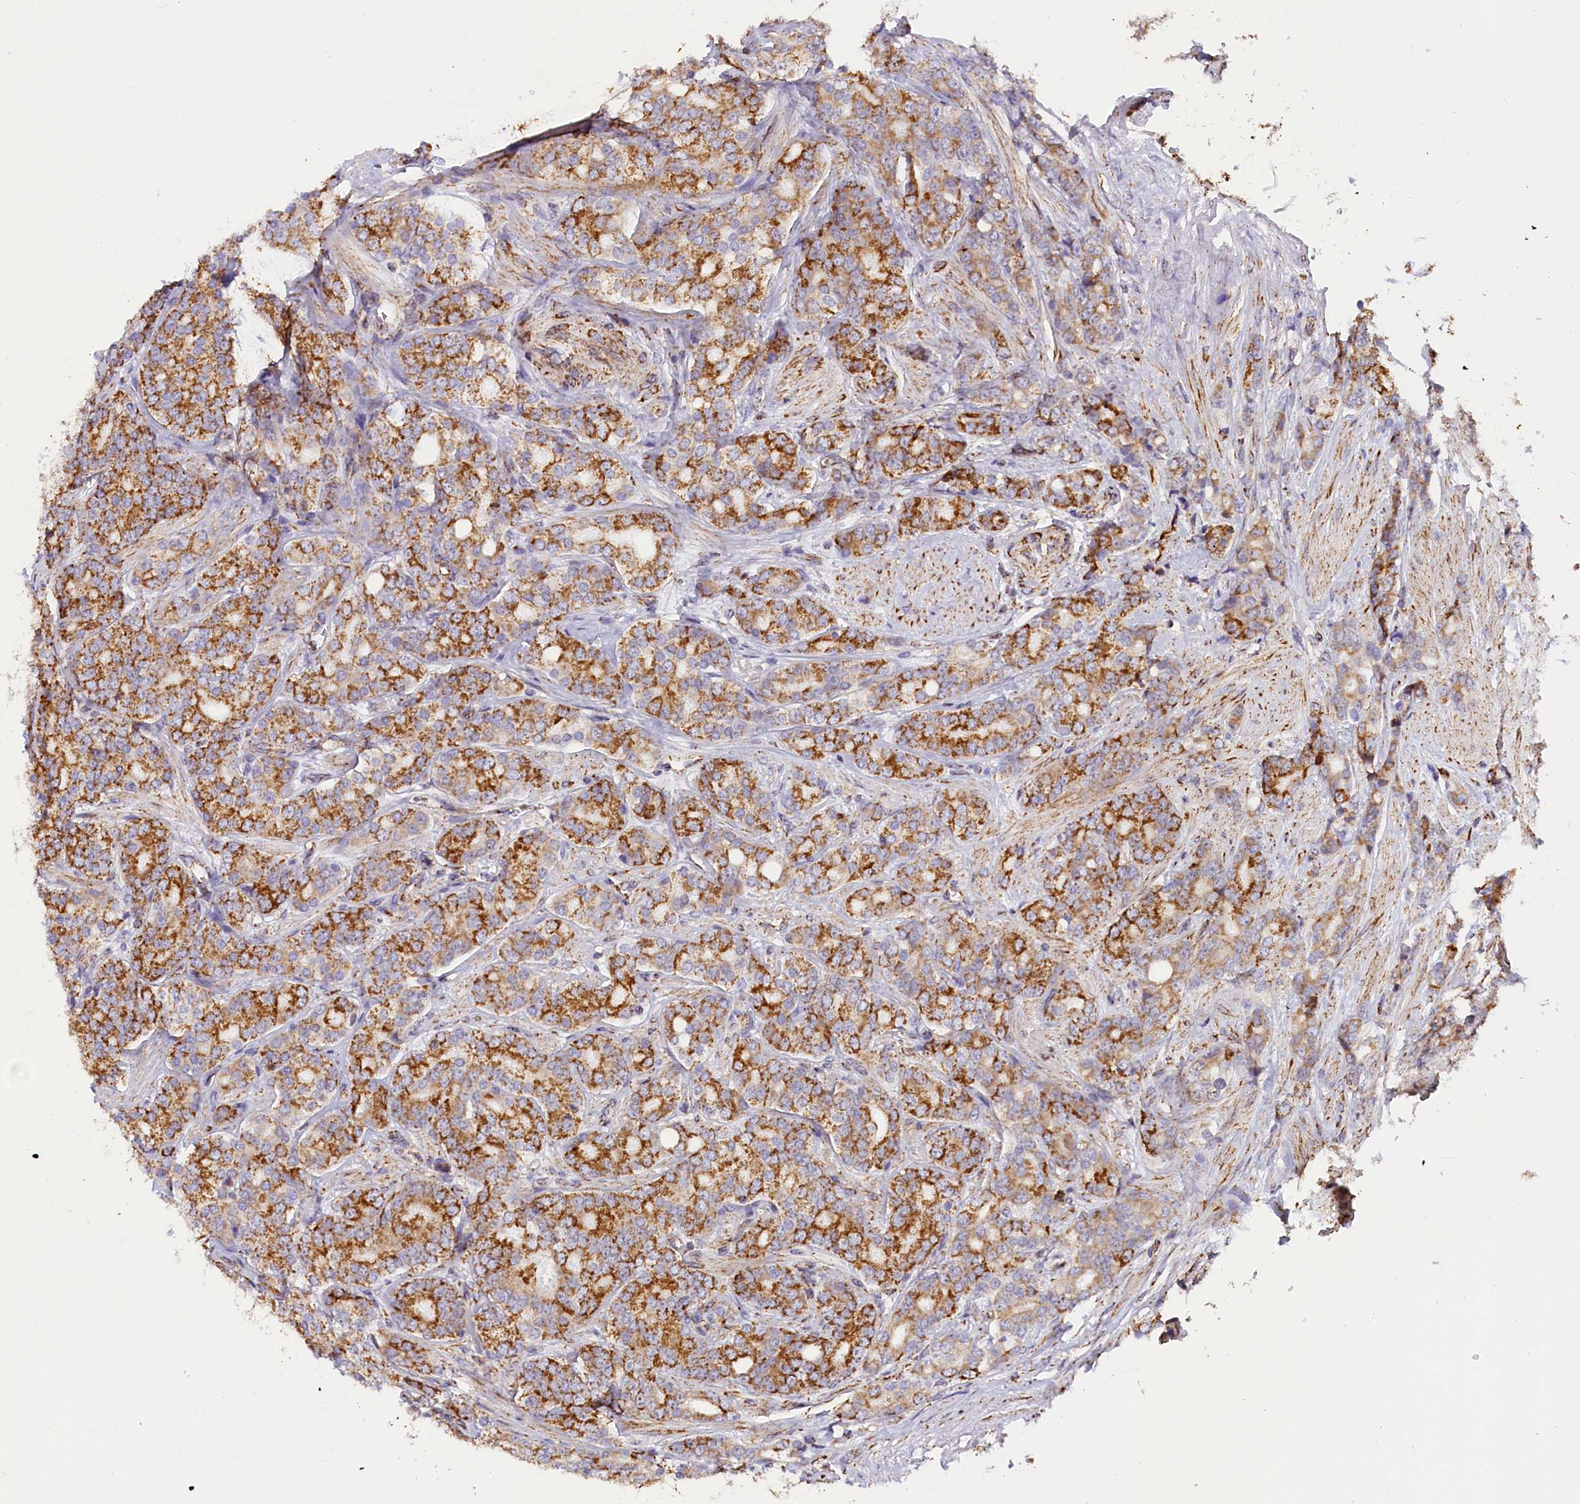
{"staining": {"intensity": "strong", "quantity": ">75%", "location": "cytoplasmic/membranous"}, "tissue": "prostate cancer", "cell_type": "Tumor cells", "image_type": "cancer", "snomed": [{"axis": "morphology", "description": "Adenocarcinoma, High grade"}, {"axis": "topography", "description": "Prostate"}], "caption": "The image shows immunohistochemical staining of prostate cancer. There is strong cytoplasmic/membranous staining is seen in about >75% of tumor cells. The protein is stained brown, and the nuclei are stained in blue (DAB (3,3'-diaminobenzidine) IHC with brightfield microscopy, high magnification).", "gene": "NDUFA8", "patient": {"sex": "male", "age": 62}}